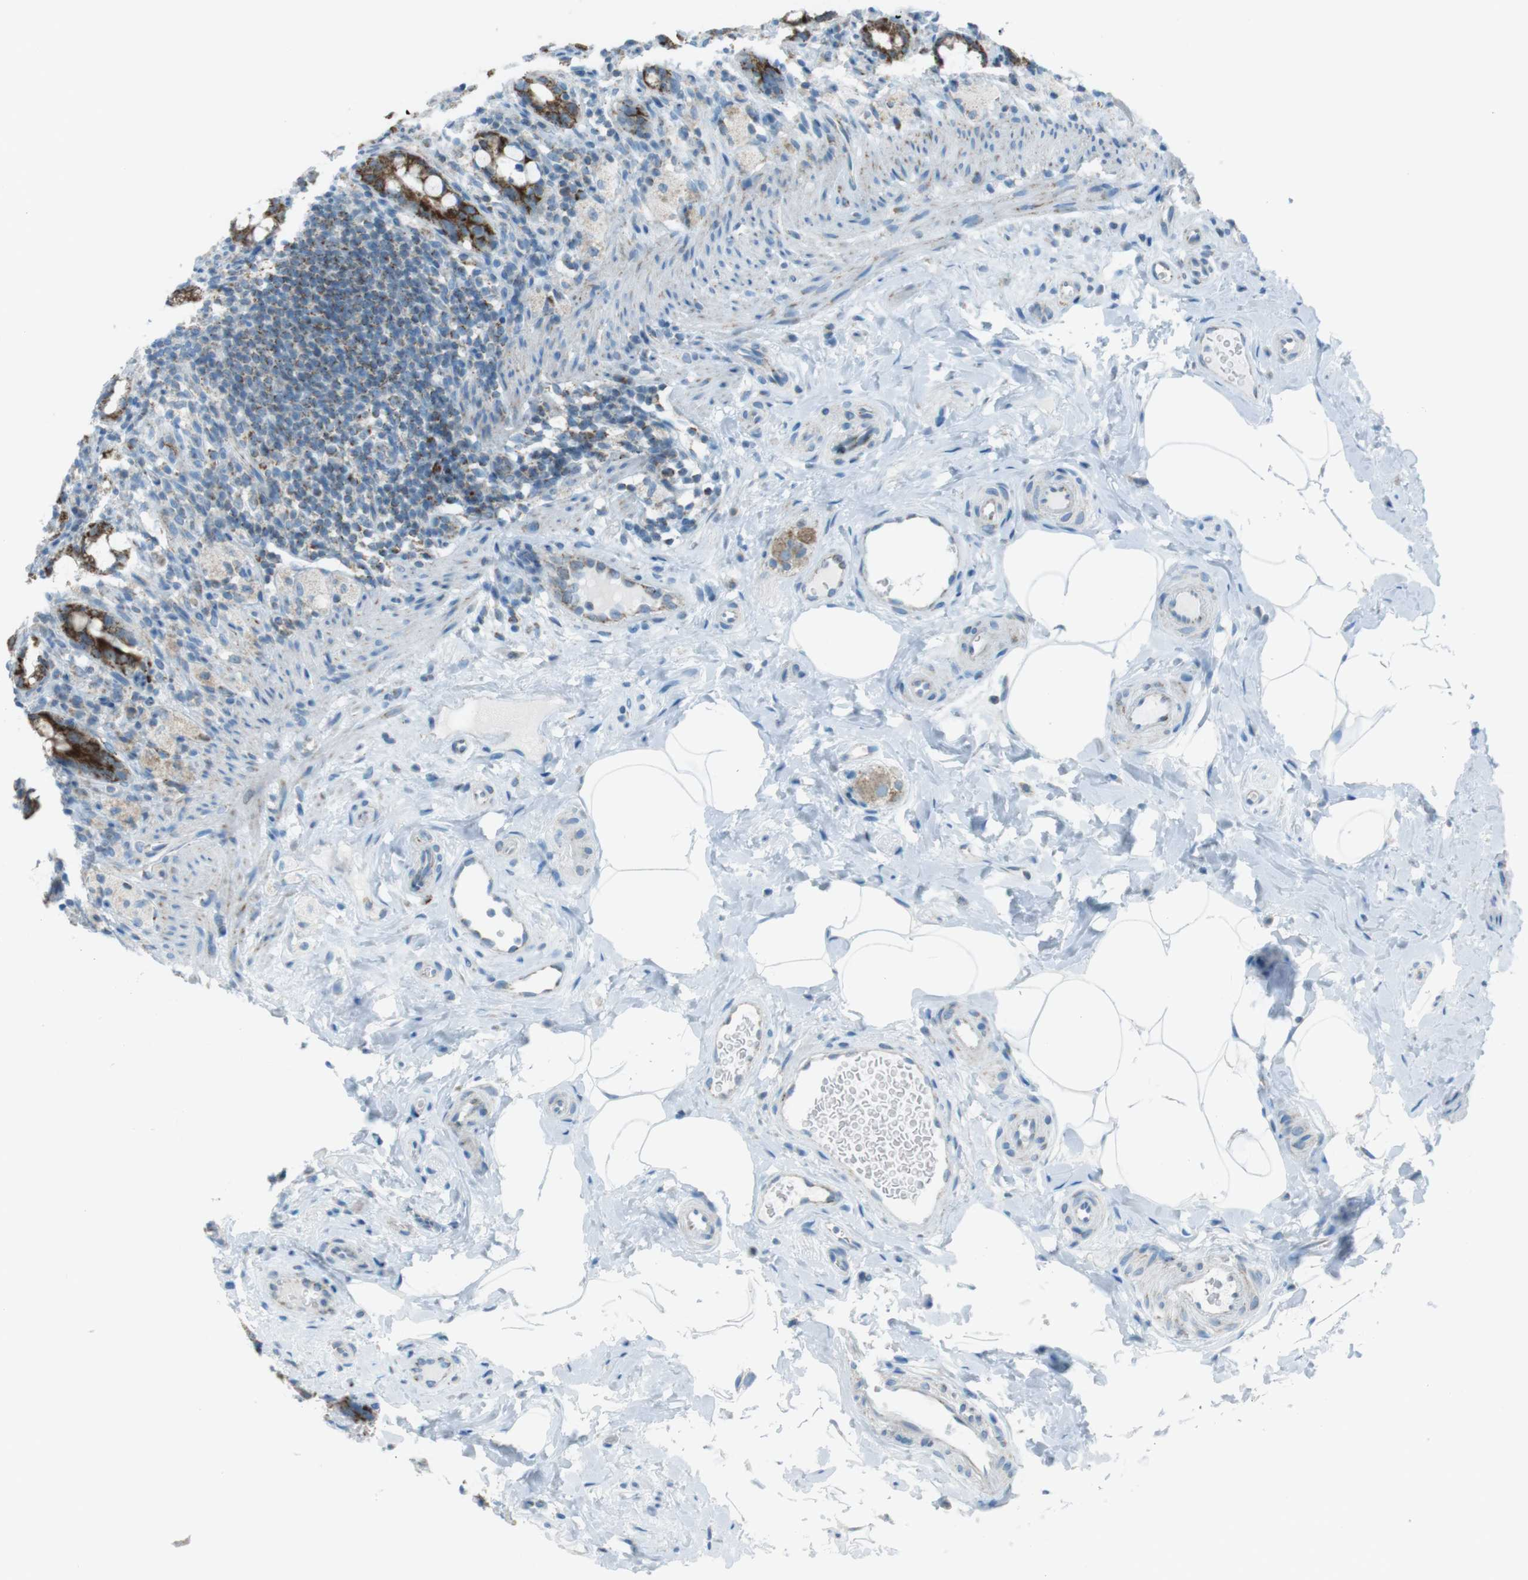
{"staining": {"intensity": "strong", "quantity": "25%-75%", "location": "cytoplasmic/membranous"}, "tissue": "rectum", "cell_type": "Glandular cells", "image_type": "normal", "snomed": [{"axis": "morphology", "description": "Normal tissue, NOS"}, {"axis": "topography", "description": "Rectum"}], "caption": "A brown stain shows strong cytoplasmic/membranous staining of a protein in glandular cells of normal rectum.", "gene": "DNAJA3", "patient": {"sex": "male", "age": 44}}